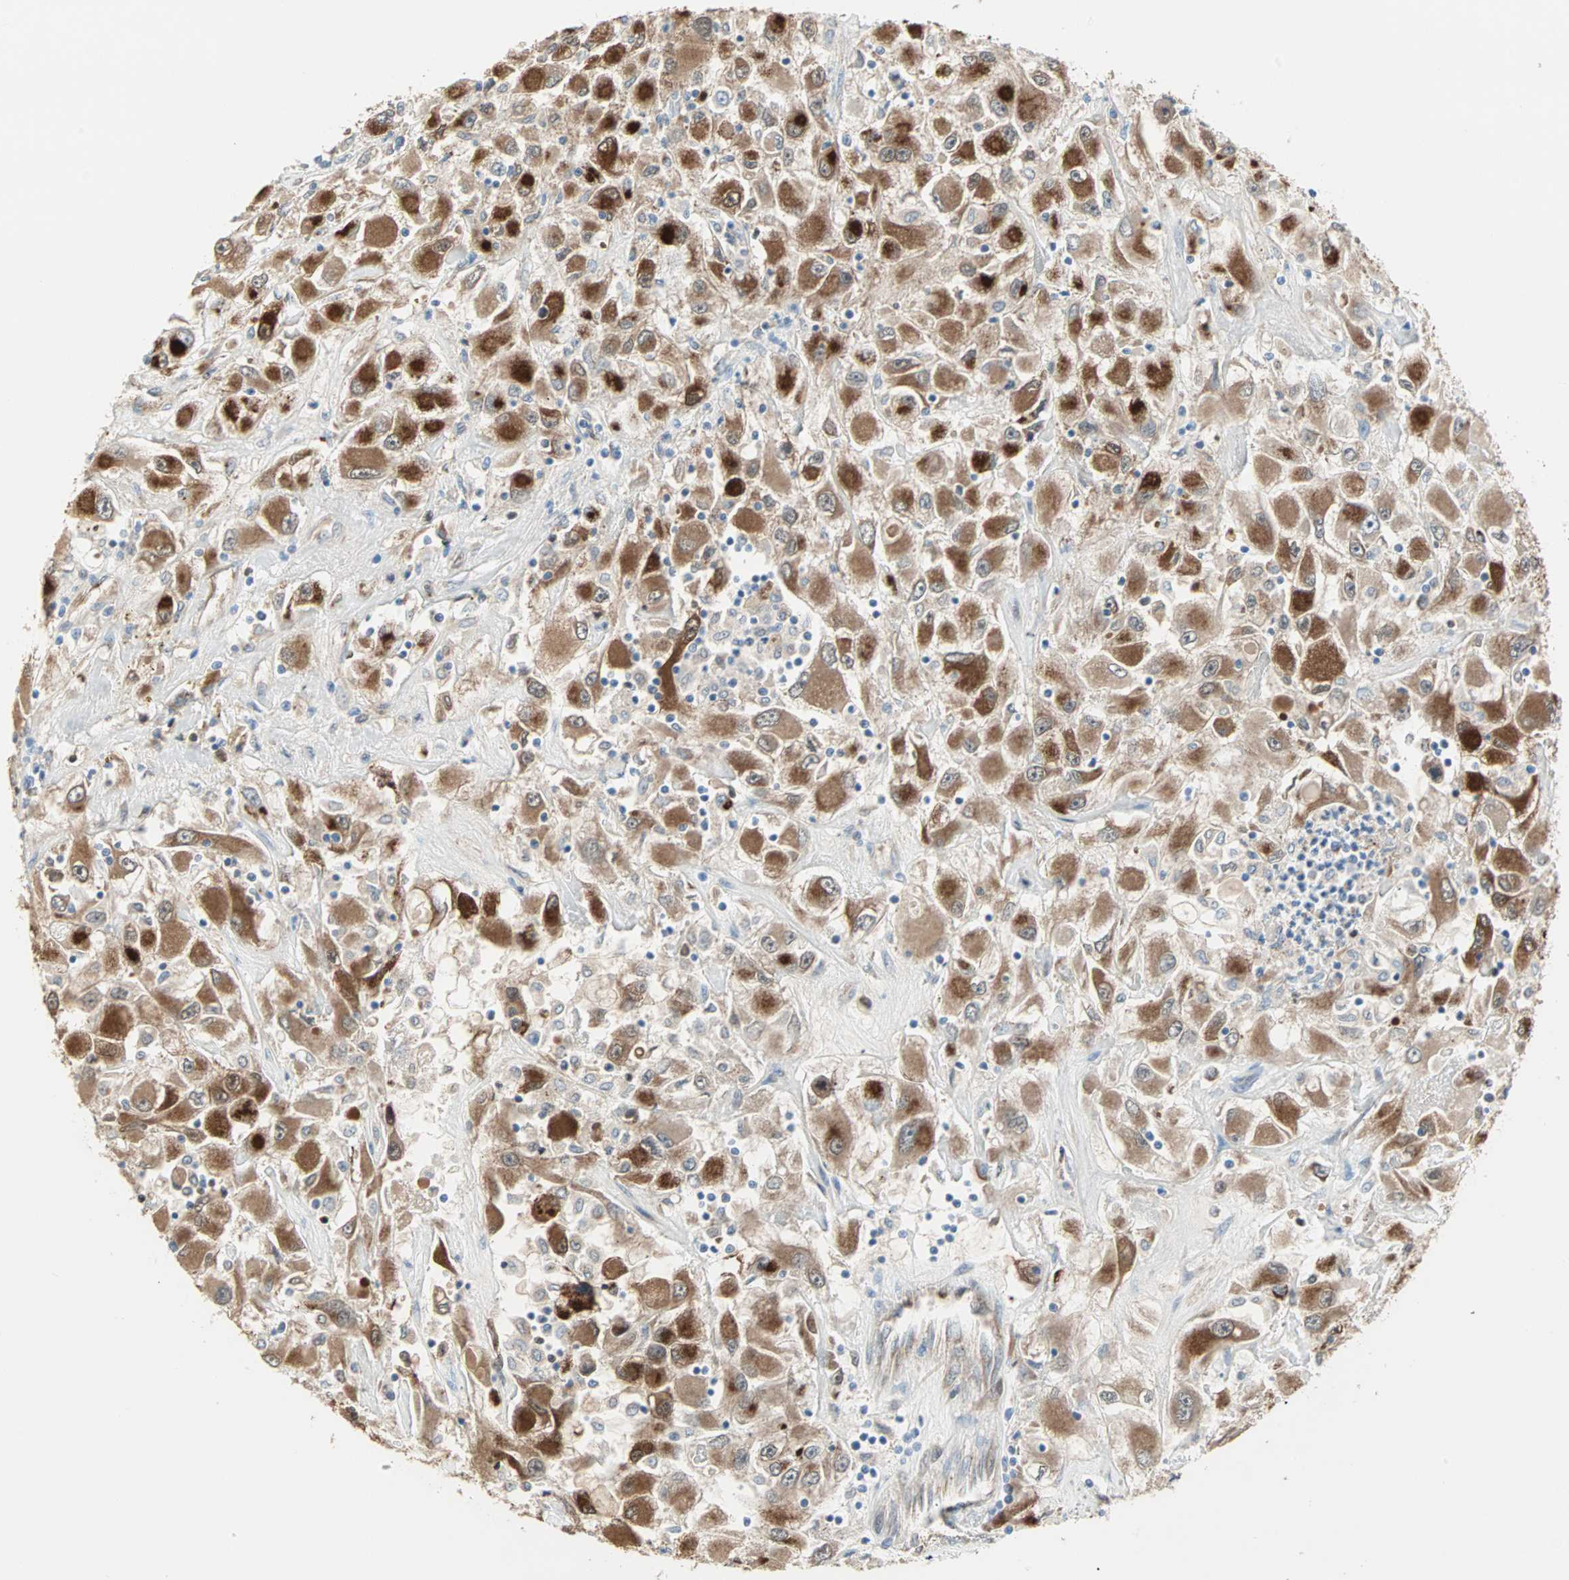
{"staining": {"intensity": "strong", "quantity": ">75%", "location": "cytoplasmic/membranous"}, "tissue": "renal cancer", "cell_type": "Tumor cells", "image_type": "cancer", "snomed": [{"axis": "morphology", "description": "Adenocarcinoma, NOS"}, {"axis": "topography", "description": "Kidney"}], "caption": "A photomicrograph of human renal cancer stained for a protein reveals strong cytoplasmic/membranous brown staining in tumor cells.", "gene": "TST", "patient": {"sex": "female", "age": 52}}